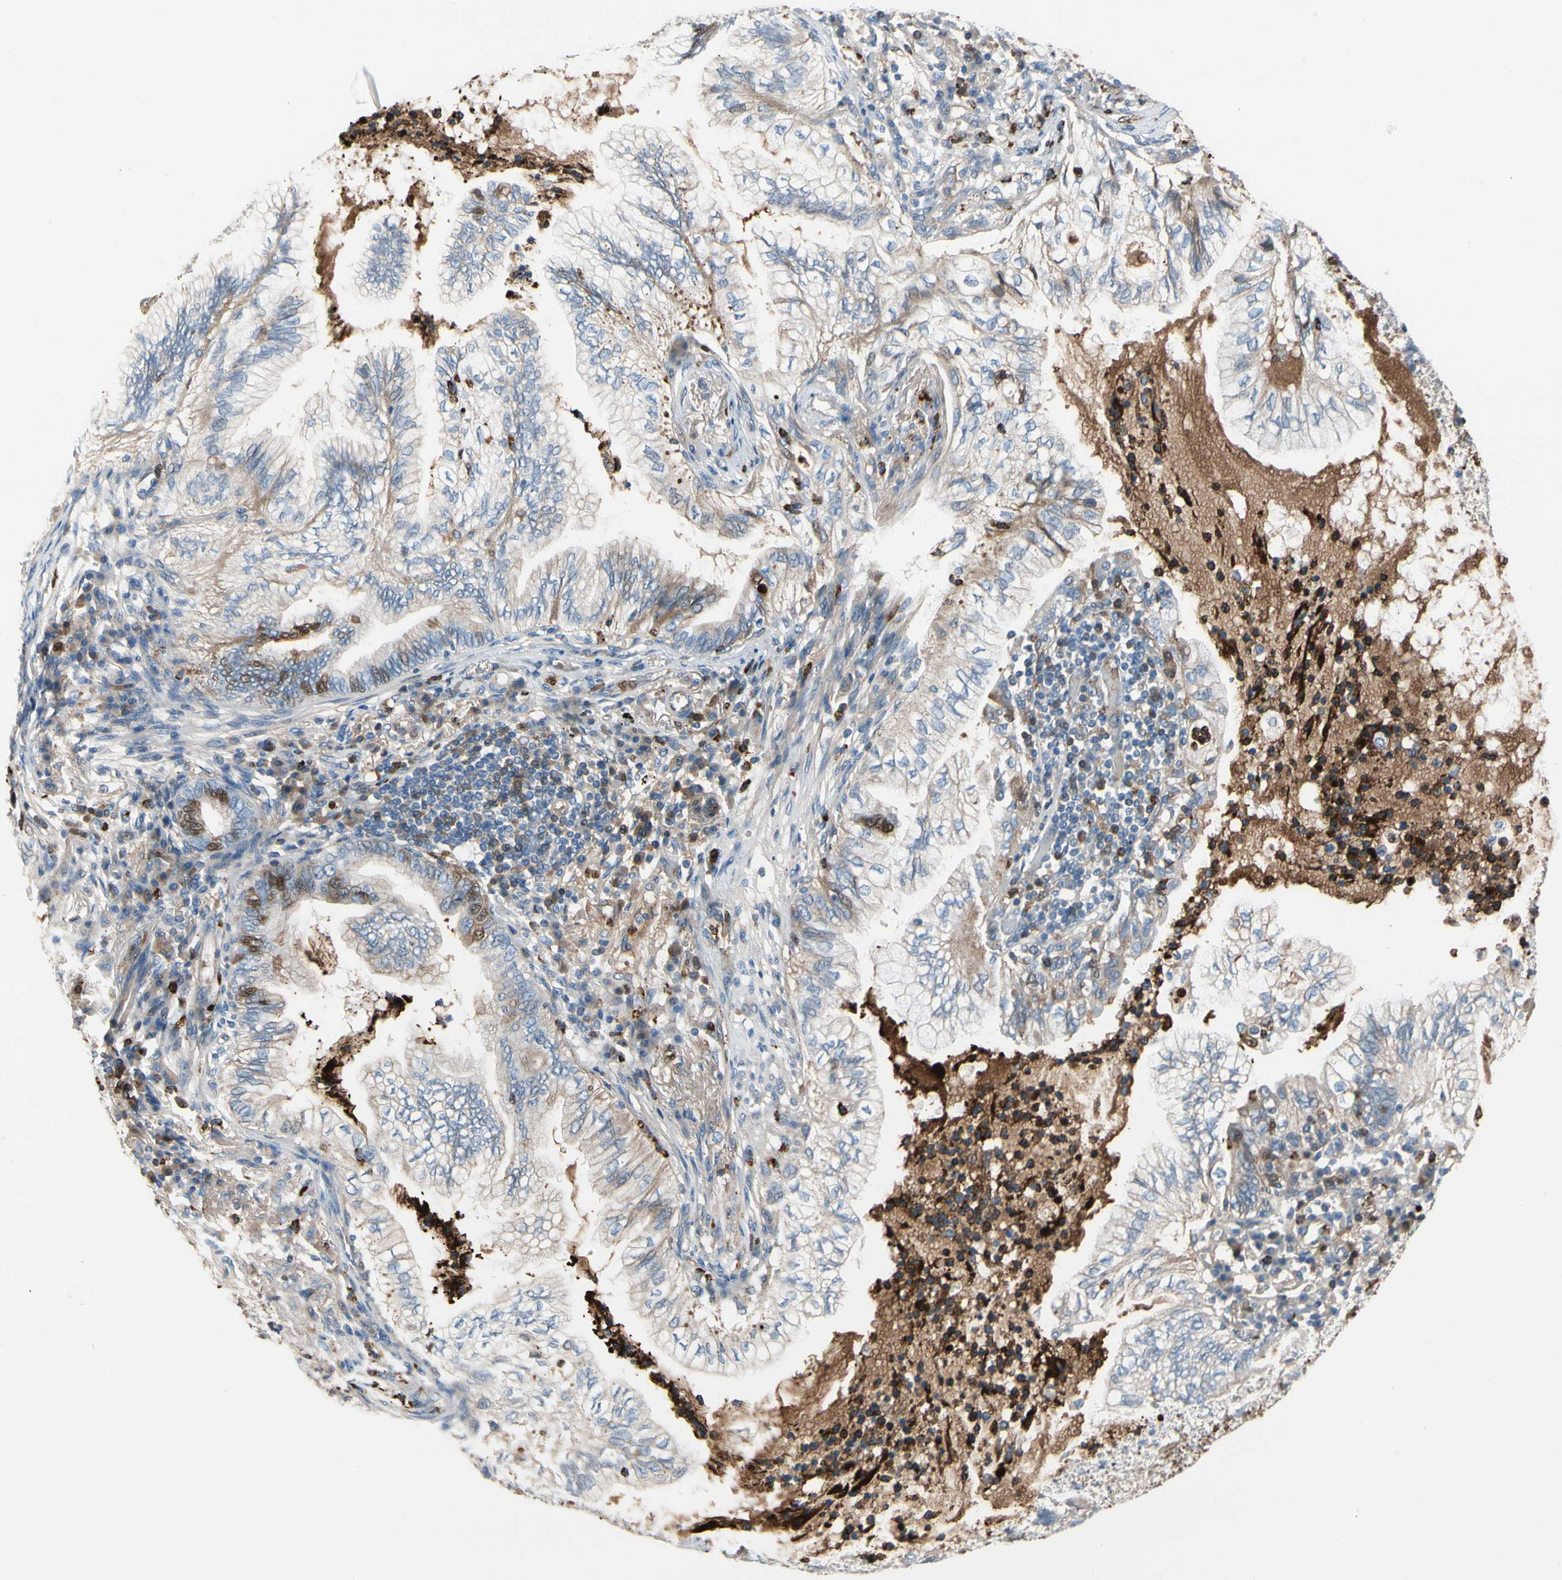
{"staining": {"intensity": "moderate", "quantity": "<25%", "location": "nuclear"}, "tissue": "lung cancer", "cell_type": "Tumor cells", "image_type": "cancer", "snomed": [{"axis": "morphology", "description": "Normal tissue, NOS"}, {"axis": "morphology", "description": "Adenocarcinoma, NOS"}, {"axis": "topography", "description": "Bronchus"}, {"axis": "topography", "description": "Lung"}], "caption": "This photomicrograph demonstrates IHC staining of lung adenocarcinoma, with low moderate nuclear expression in approximately <25% of tumor cells.", "gene": "HJURP", "patient": {"sex": "female", "age": 70}}